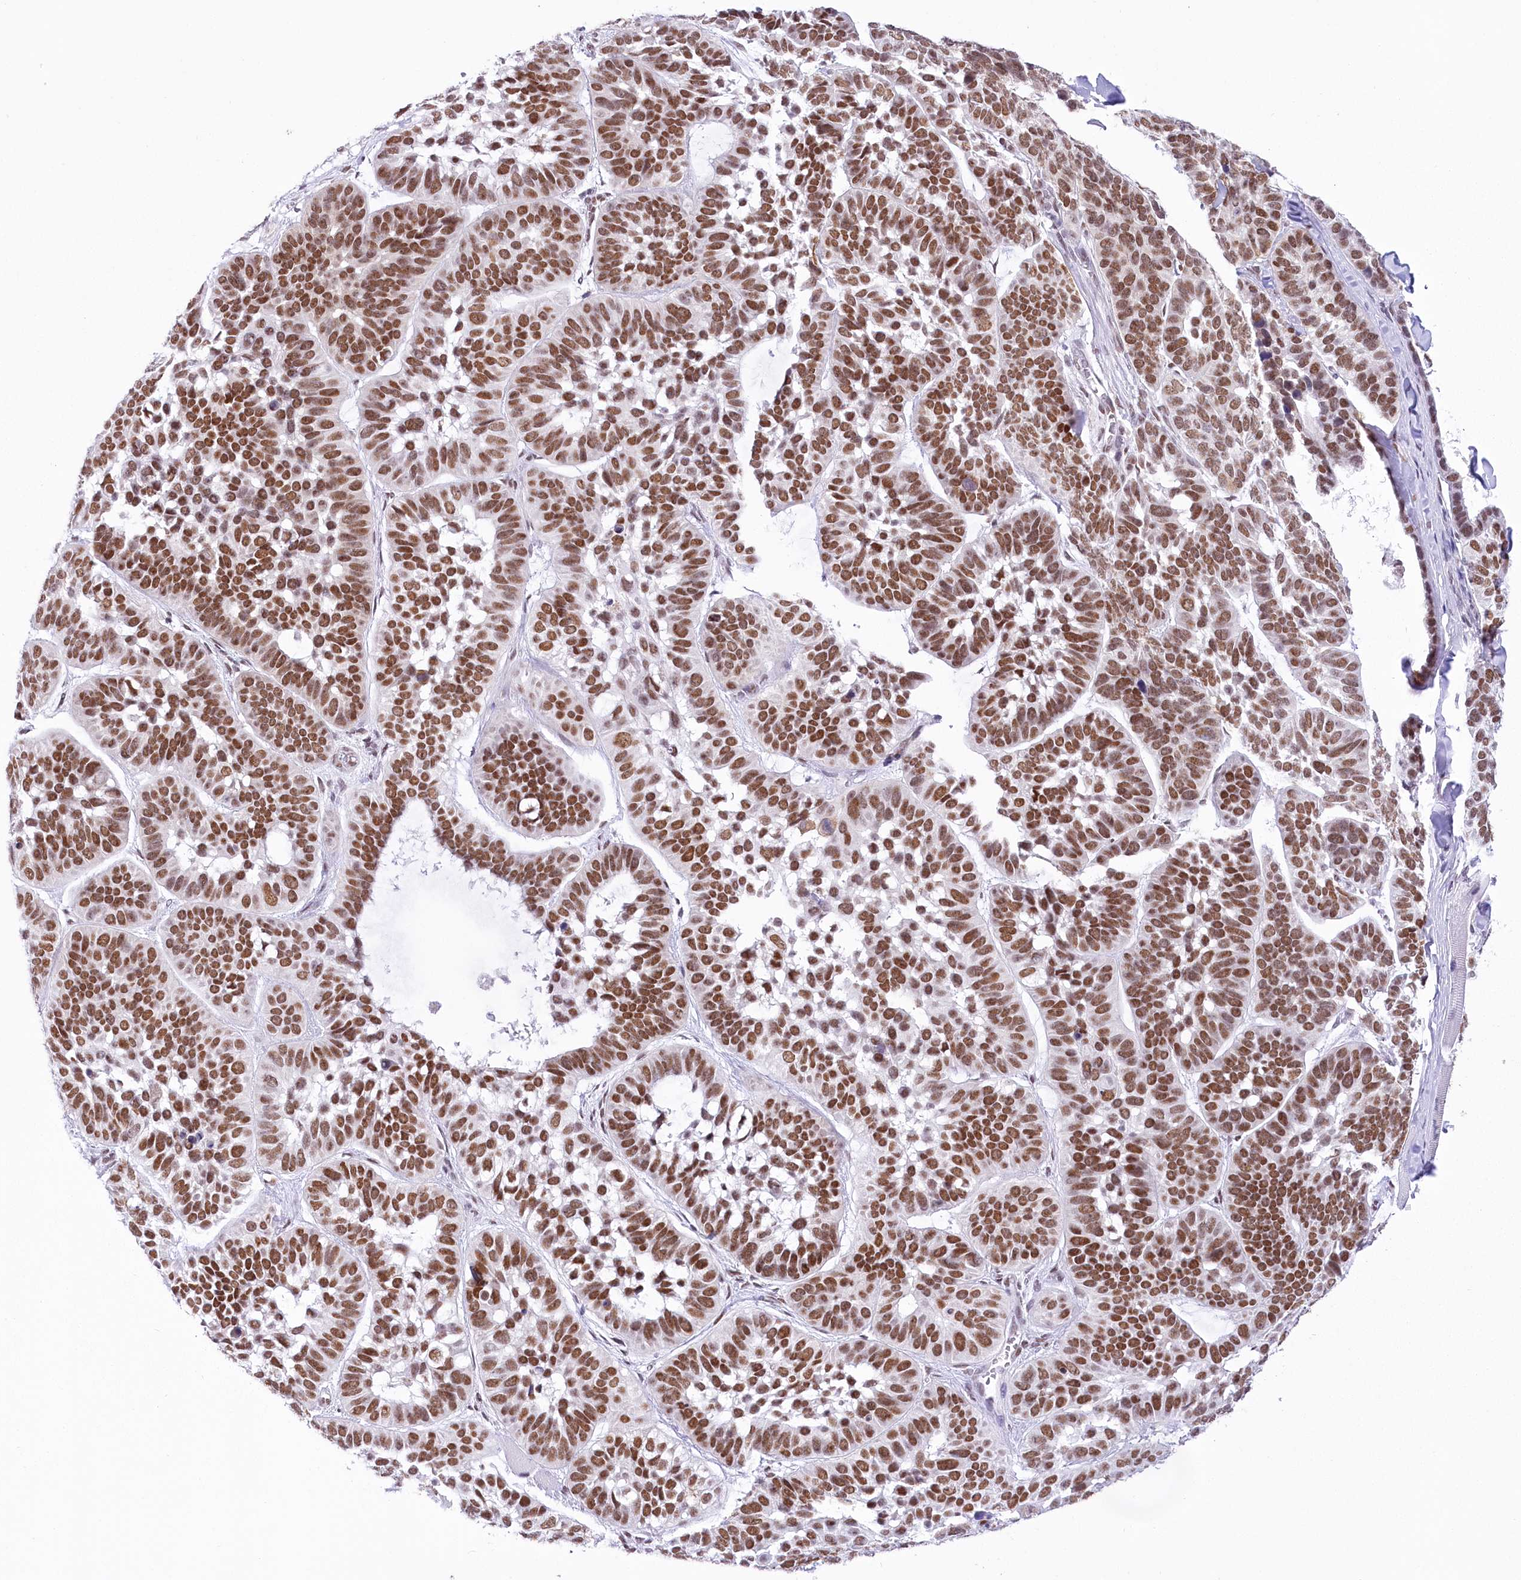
{"staining": {"intensity": "moderate", "quantity": ">75%", "location": "nuclear"}, "tissue": "skin cancer", "cell_type": "Tumor cells", "image_type": "cancer", "snomed": [{"axis": "morphology", "description": "Basal cell carcinoma"}, {"axis": "topography", "description": "Skin"}], "caption": "Human skin cancer (basal cell carcinoma) stained for a protein (brown) shows moderate nuclear positive expression in approximately >75% of tumor cells.", "gene": "HNRNPA0", "patient": {"sex": "male", "age": 62}}